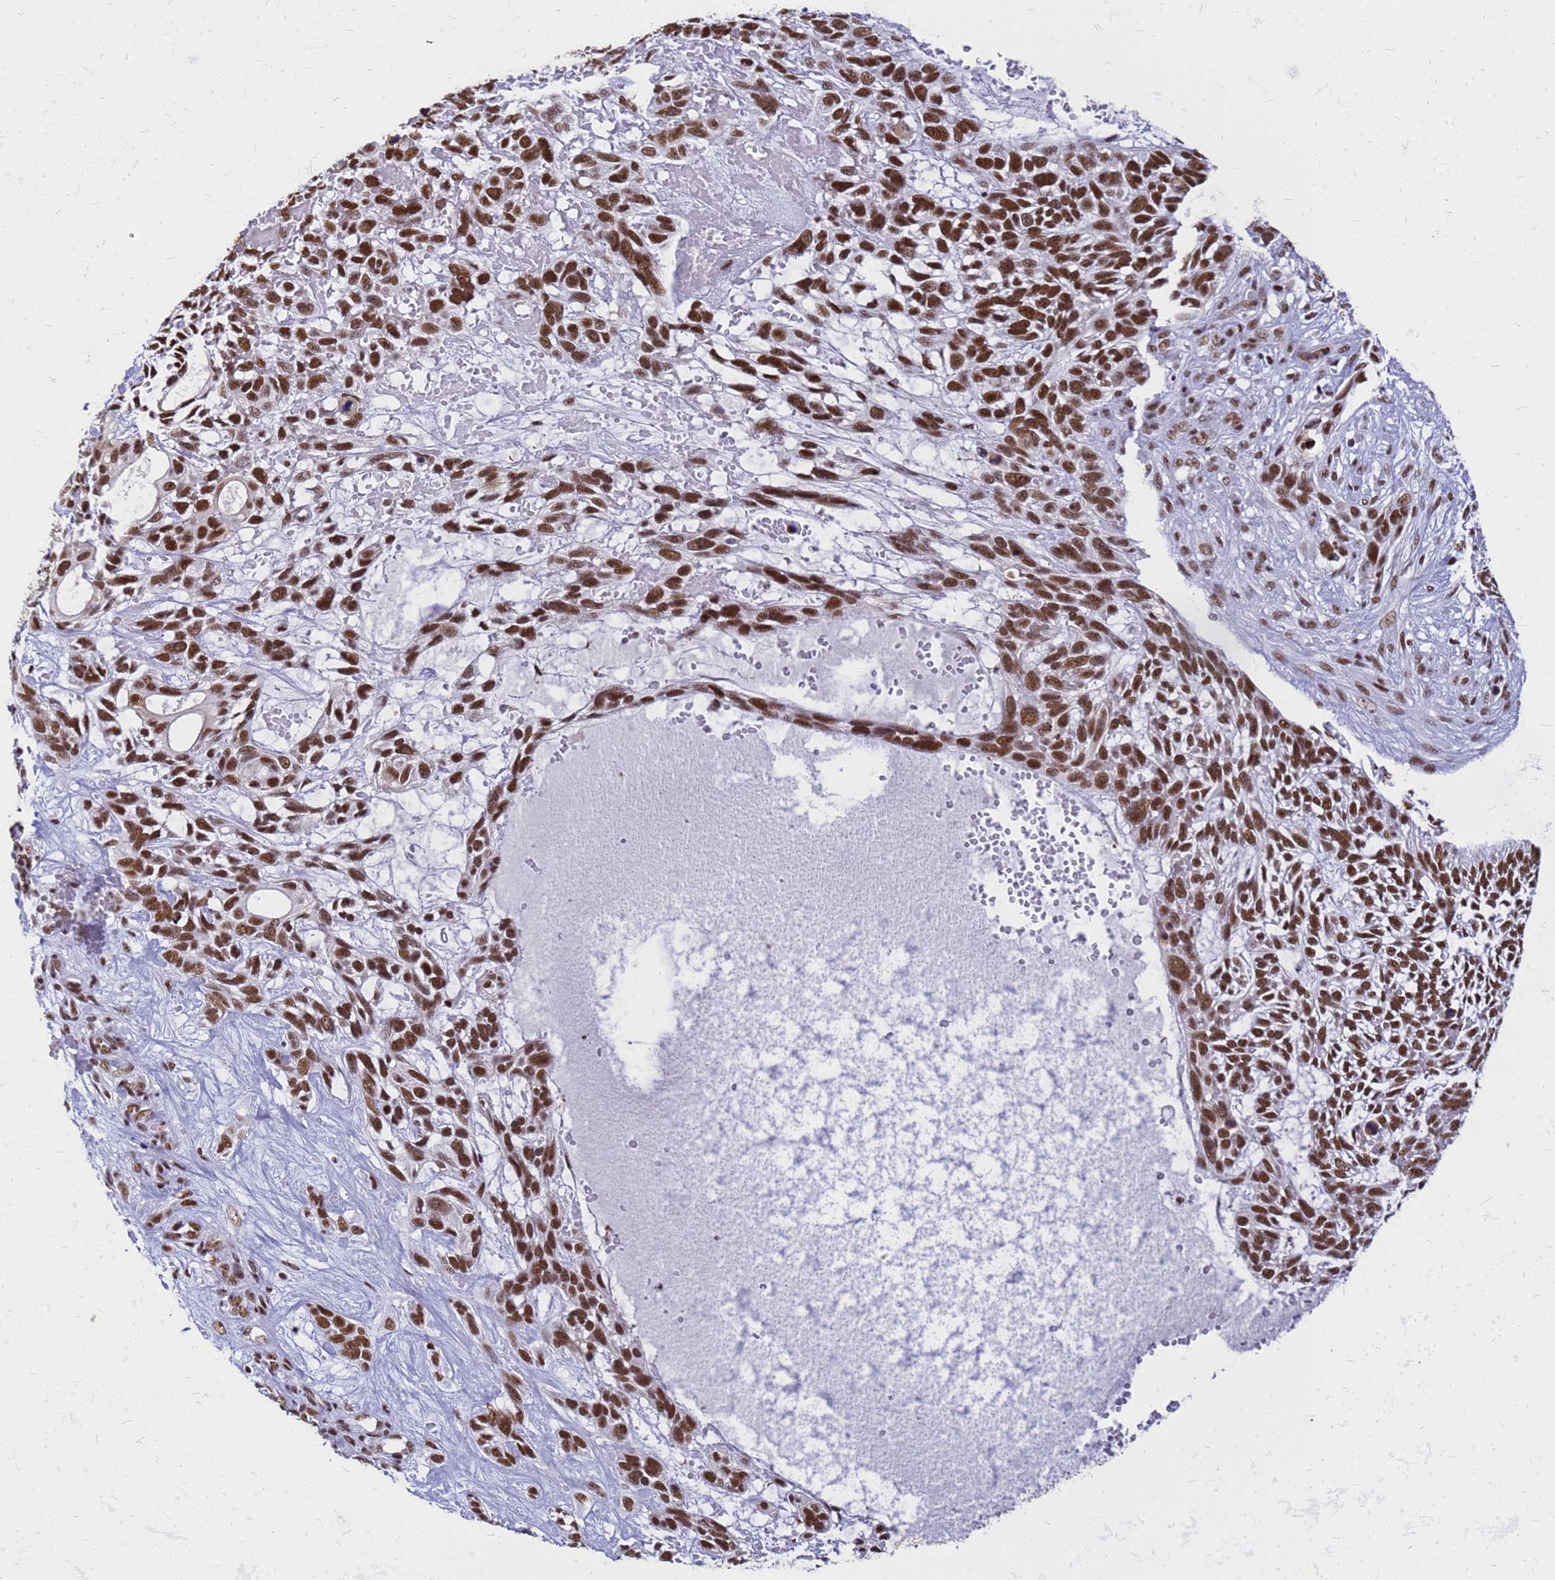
{"staining": {"intensity": "strong", "quantity": ">75%", "location": "nuclear"}, "tissue": "skin cancer", "cell_type": "Tumor cells", "image_type": "cancer", "snomed": [{"axis": "morphology", "description": "Basal cell carcinoma"}, {"axis": "topography", "description": "Skin"}], "caption": "Basal cell carcinoma (skin) stained with immunohistochemistry shows strong nuclear positivity in approximately >75% of tumor cells. (Stains: DAB in brown, nuclei in blue, Microscopy: brightfield microscopy at high magnification).", "gene": "SART3", "patient": {"sex": "male", "age": 88}}